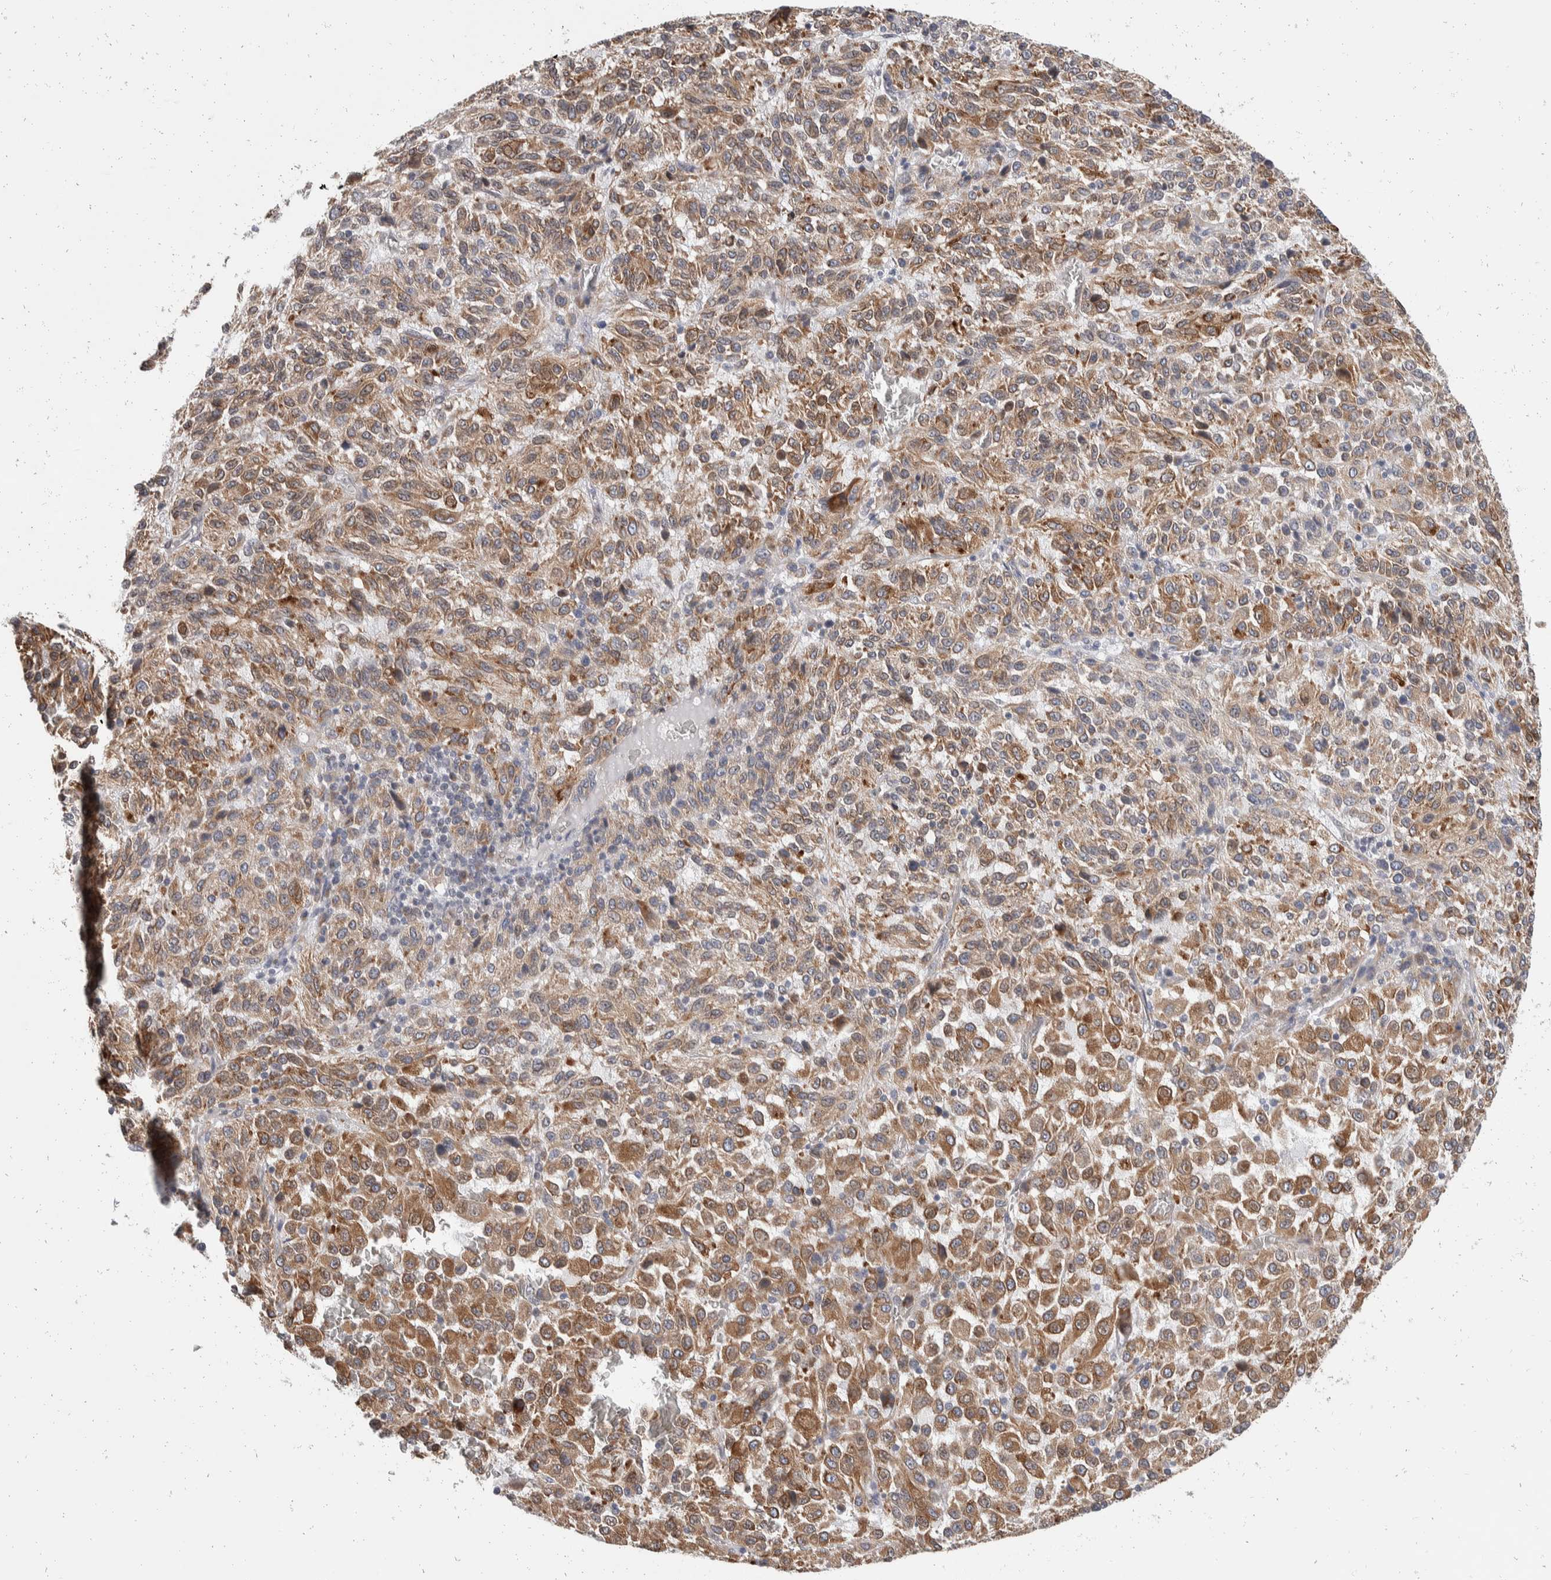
{"staining": {"intensity": "moderate", "quantity": ">75%", "location": "cytoplasmic/membranous"}, "tissue": "melanoma", "cell_type": "Tumor cells", "image_type": "cancer", "snomed": [{"axis": "morphology", "description": "Malignant melanoma, Metastatic site"}, {"axis": "topography", "description": "Lung"}], "caption": "Immunohistochemical staining of human melanoma exhibits medium levels of moderate cytoplasmic/membranous protein staining in approximately >75% of tumor cells.", "gene": "TMEM245", "patient": {"sex": "male", "age": 64}}